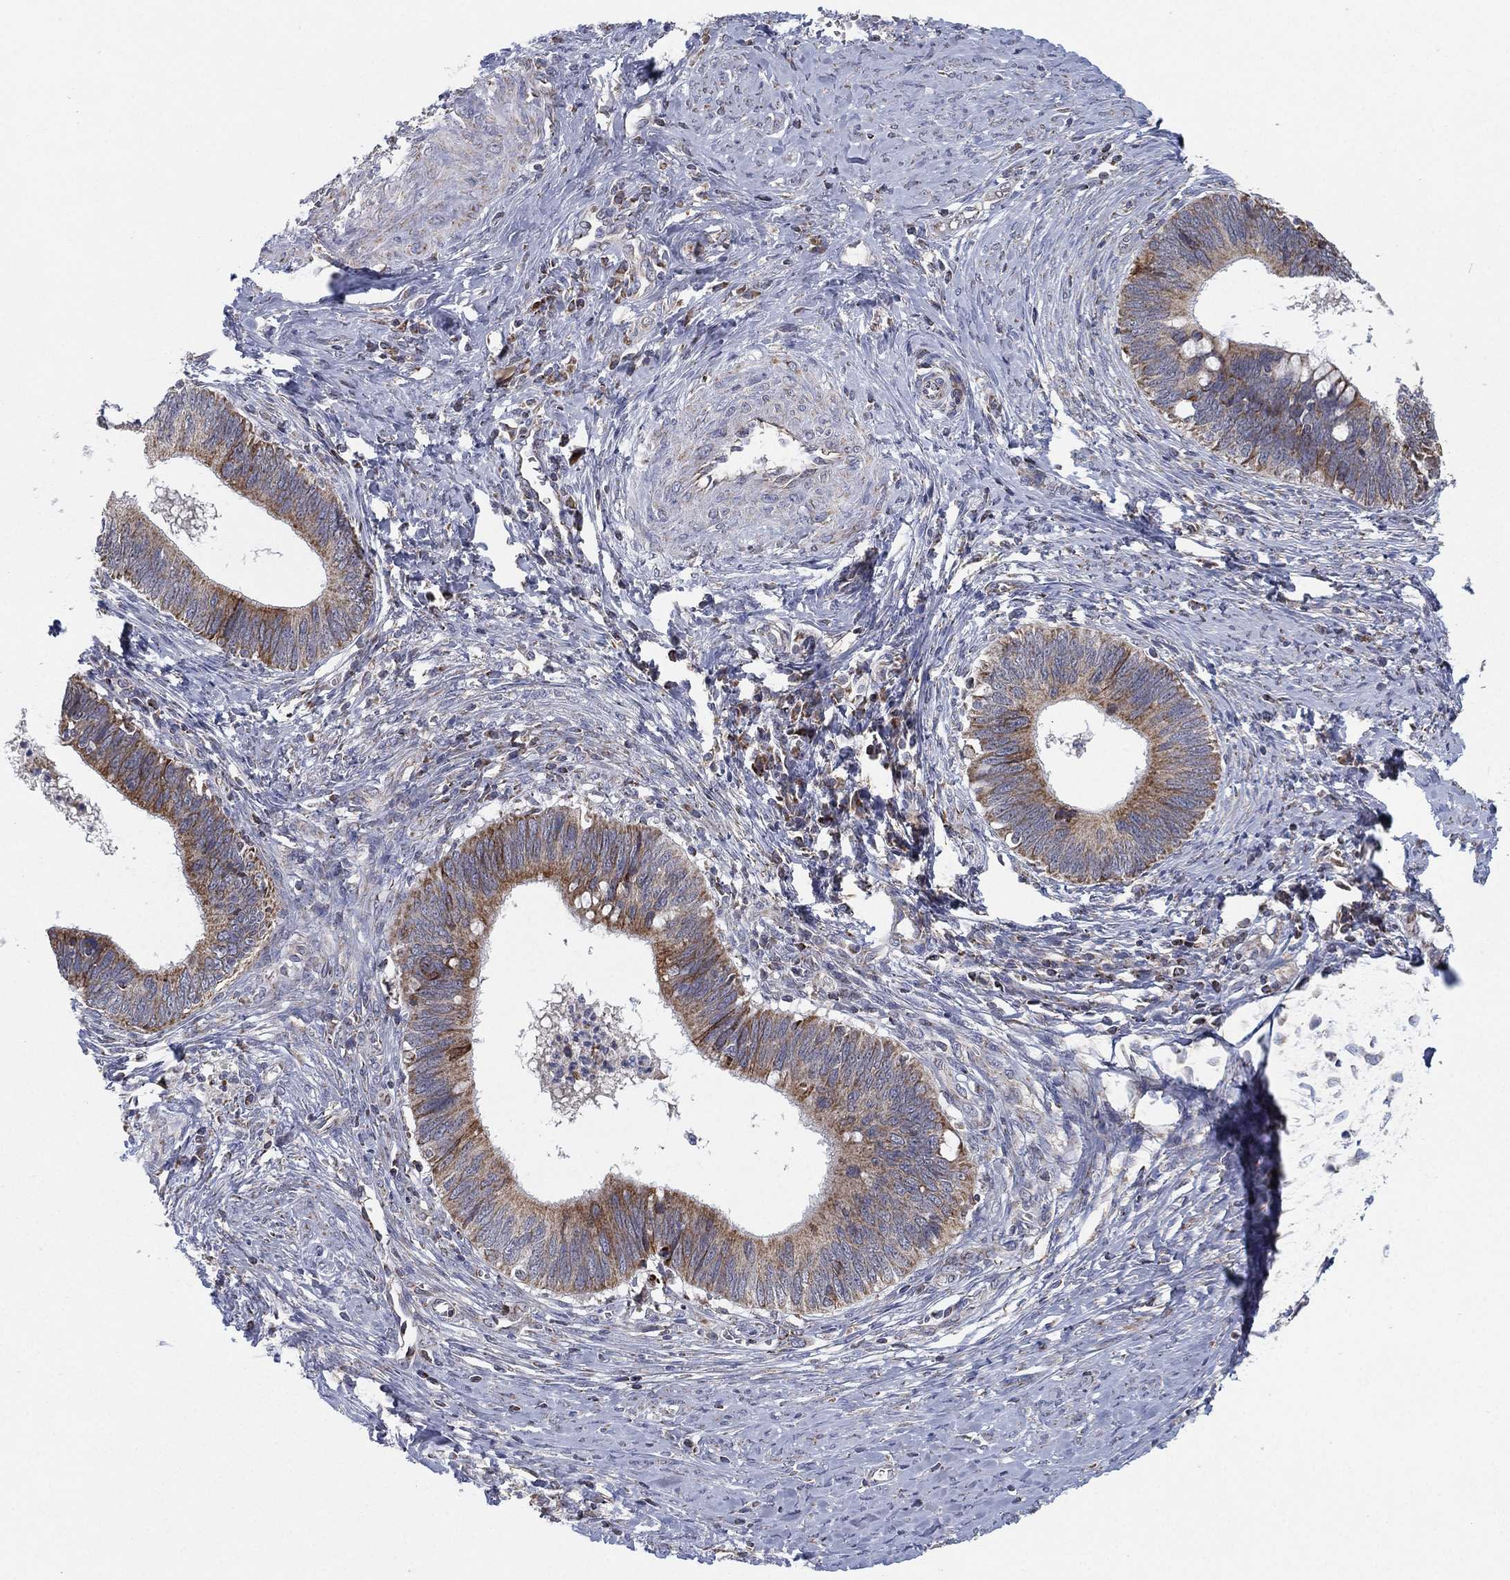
{"staining": {"intensity": "moderate", "quantity": ">75%", "location": "cytoplasmic/membranous"}, "tissue": "cervical cancer", "cell_type": "Tumor cells", "image_type": "cancer", "snomed": [{"axis": "morphology", "description": "Adenocarcinoma, NOS"}, {"axis": "topography", "description": "Cervix"}], "caption": "Approximately >75% of tumor cells in human cervical adenocarcinoma exhibit moderate cytoplasmic/membranous protein staining as visualized by brown immunohistochemical staining.", "gene": "PSMG4", "patient": {"sex": "female", "age": 42}}